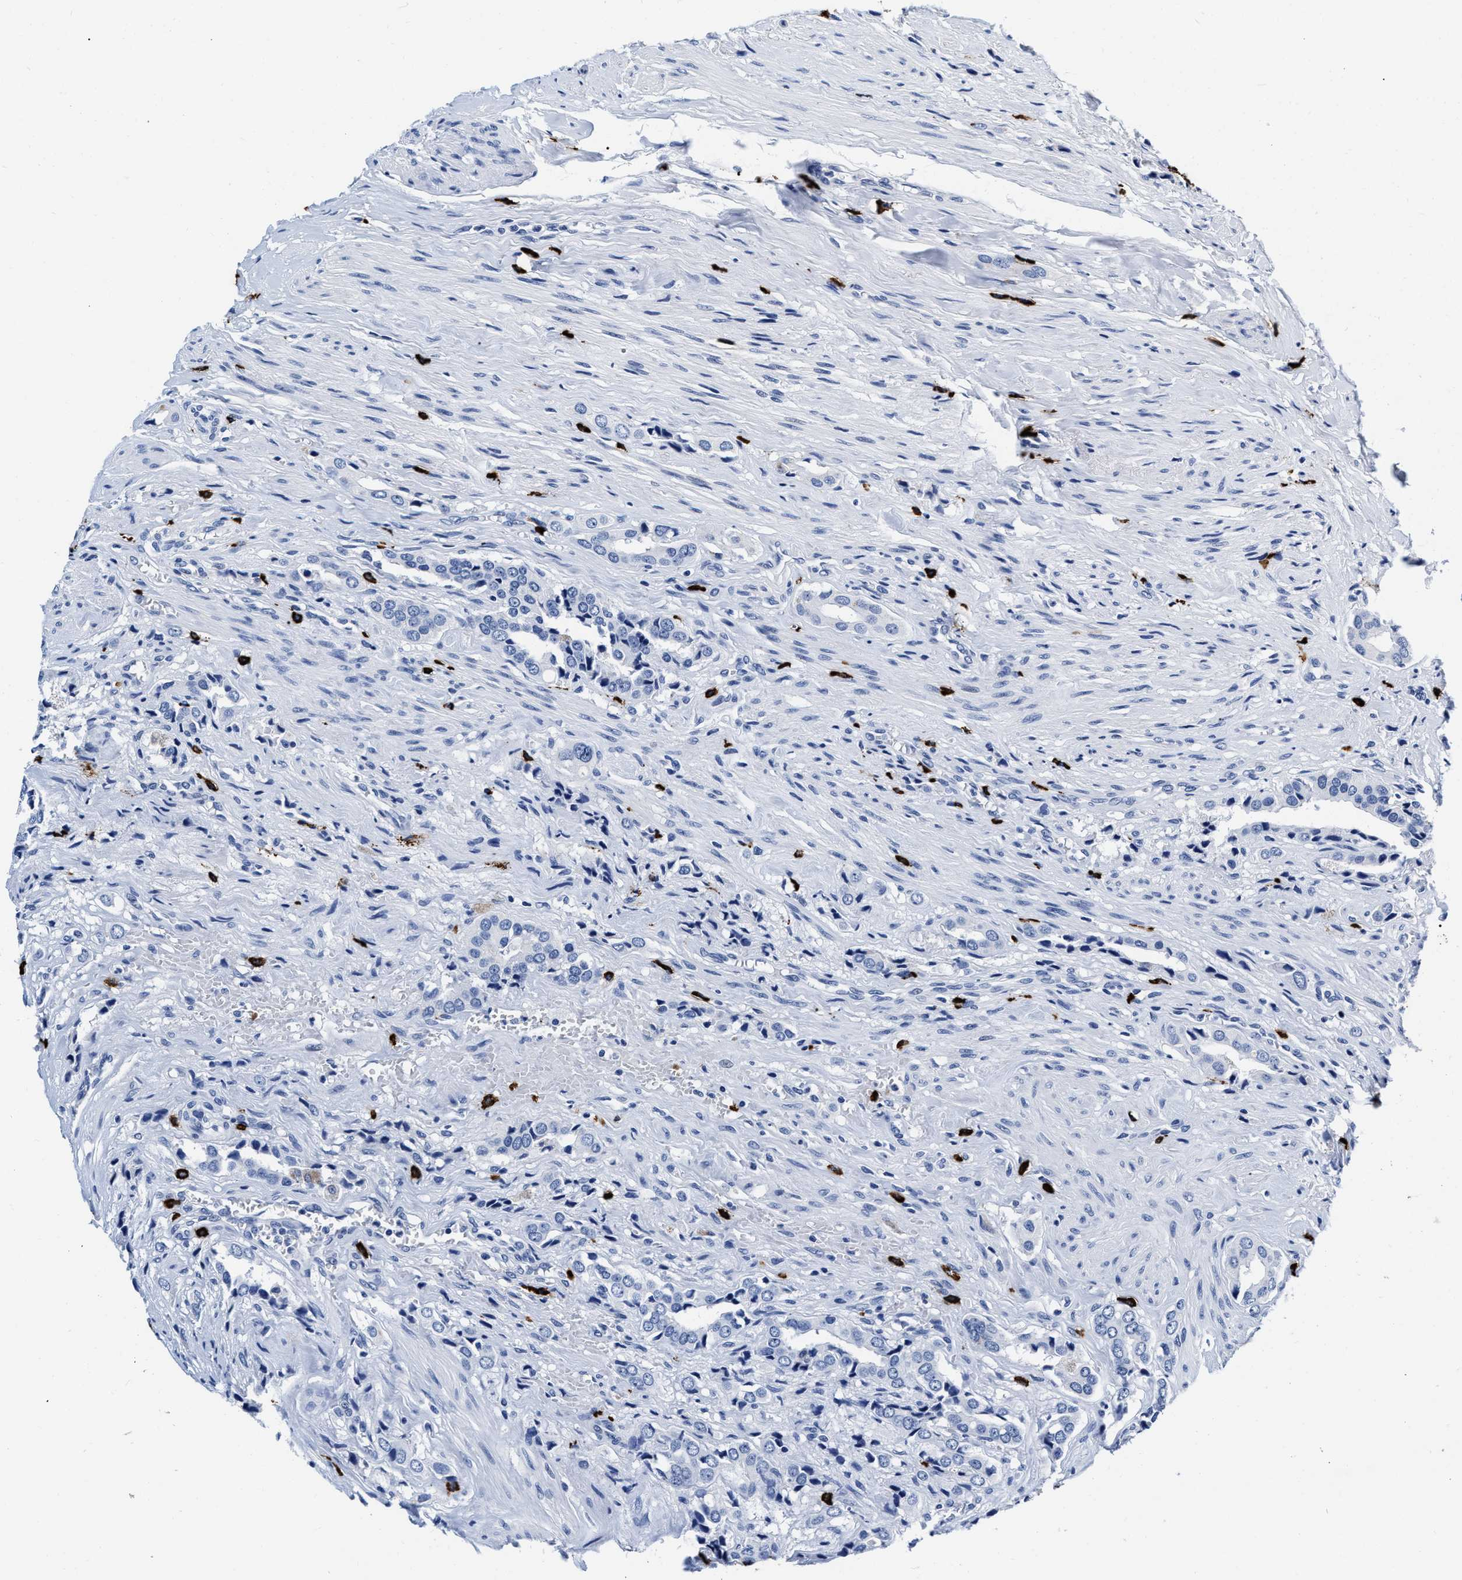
{"staining": {"intensity": "negative", "quantity": "none", "location": "none"}, "tissue": "prostate cancer", "cell_type": "Tumor cells", "image_type": "cancer", "snomed": [{"axis": "morphology", "description": "Adenocarcinoma, High grade"}, {"axis": "topography", "description": "Prostate"}], "caption": "Adenocarcinoma (high-grade) (prostate) stained for a protein using IHC displays no expression tumor cells.", "gene": "CER1", "patient": {"sex": "male", "age": 52}}